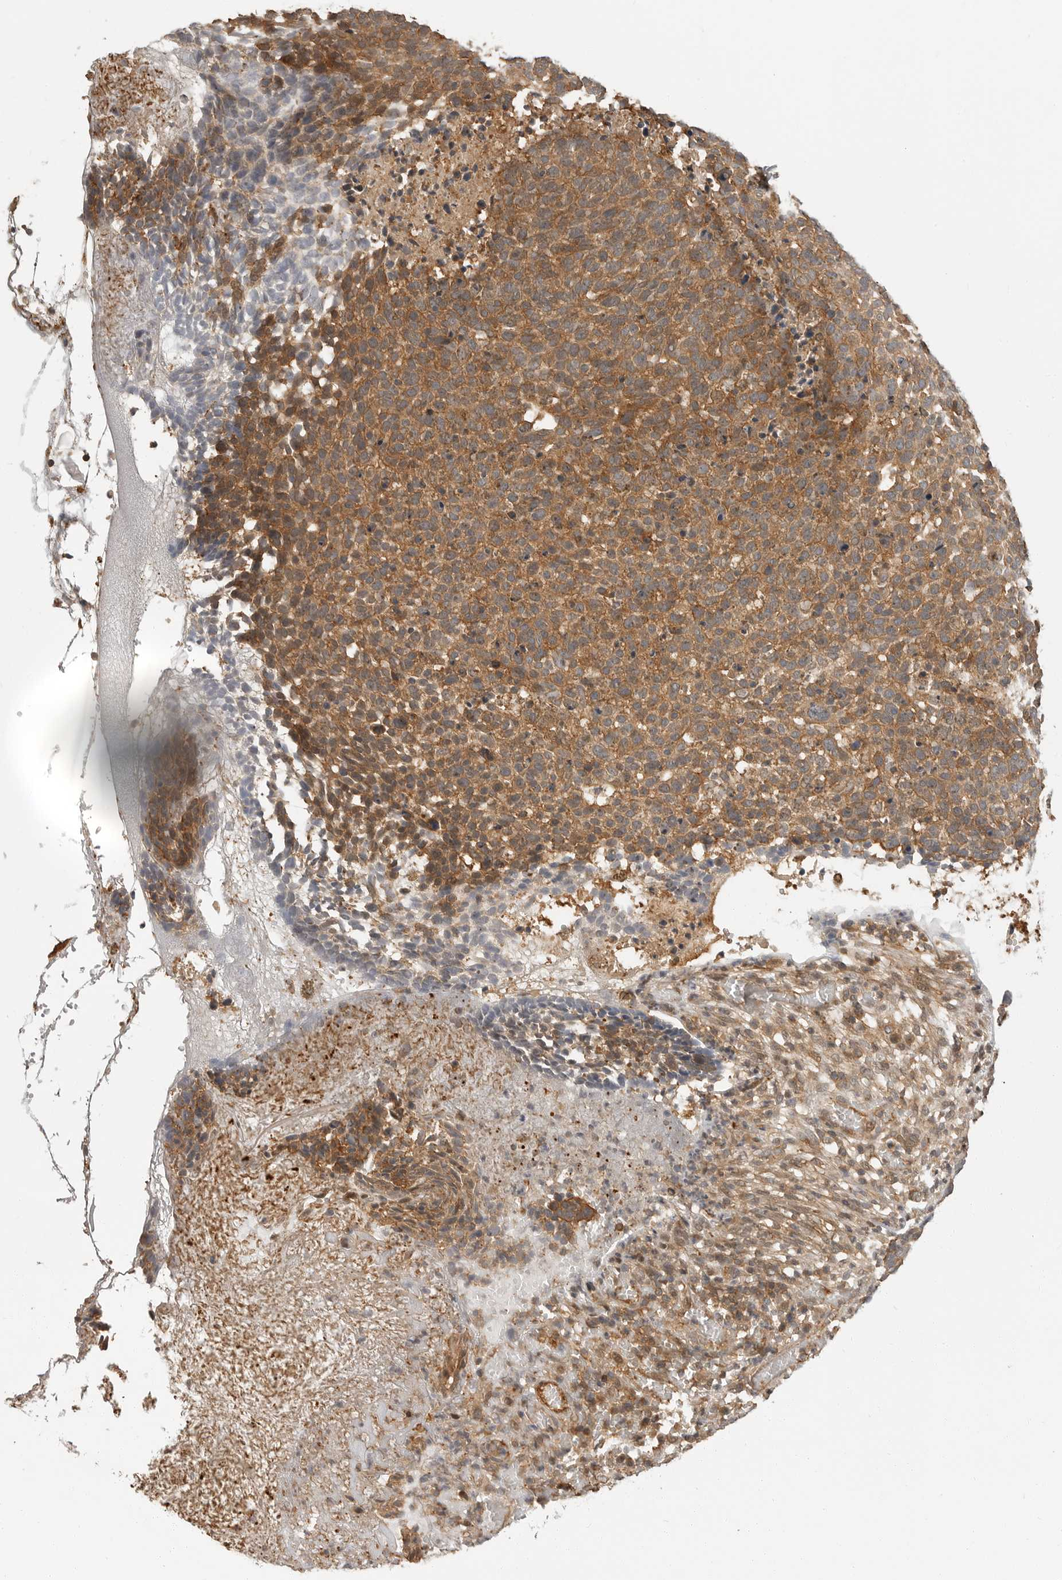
{"staining": {"intensity": "strong", "quantity": ">75%", "location": "cytoplasmic/membranous"}, "tissue": "skin cancer", "cell_type": "Tumor cells", "image_type": "cancer", "snomed": [{"axis": "morphology", "description": "Basal cell carcinoma"}, {"axis": "topography", "description": "Skin"}], "caption": "This is a photomicrograph of IHC staining of basal cell carcinoma (skin), which shows strong staining in the cytoplasmic/membranous of tumor cells.", "gene": "ERN1", "patient": {"sex": "male", "age": 85}}